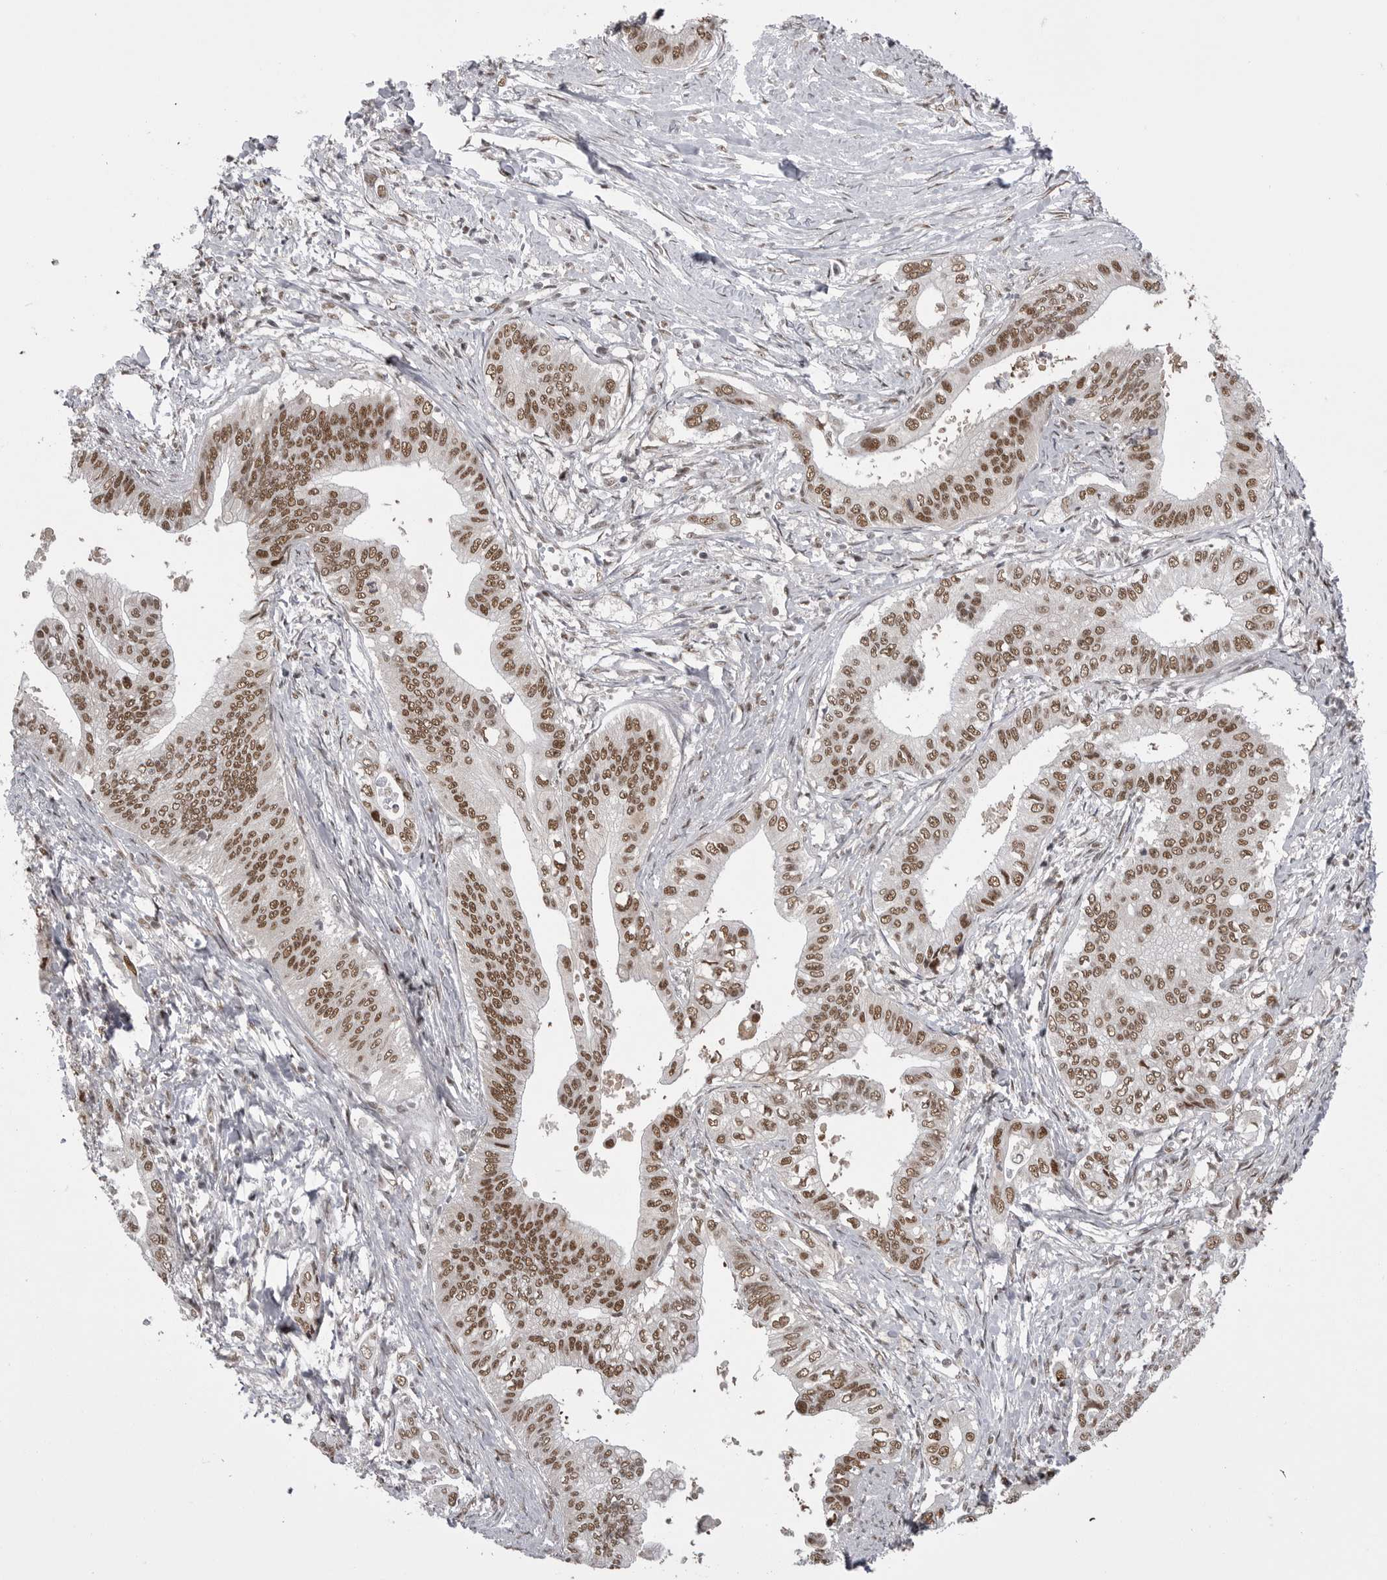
{"staining": {"intensity": "strong", "quantity": ">75%", "location": "nuclear"}, "tissue": "pancreatic cancer", "cell_type": "Tumor cells", "image_type": "cancer", "snomed": [{"axis": "morphology", "description": "Normal tissue, NOS"}, {"axis": "morphology", "description": "Adenocarcinoma, NOS"}, {"axis": "topography", "description": "Pancreas"}, {"axis": "topography", "description": "Peripheral nerve tissue"}], "caption": "A brown stain labels strong nuclear positivity of a protein in pancreatic adenocarcinoma tumor cells.", "gene": "MEPCE", "patient": {"sex": "male", "age": 59}}